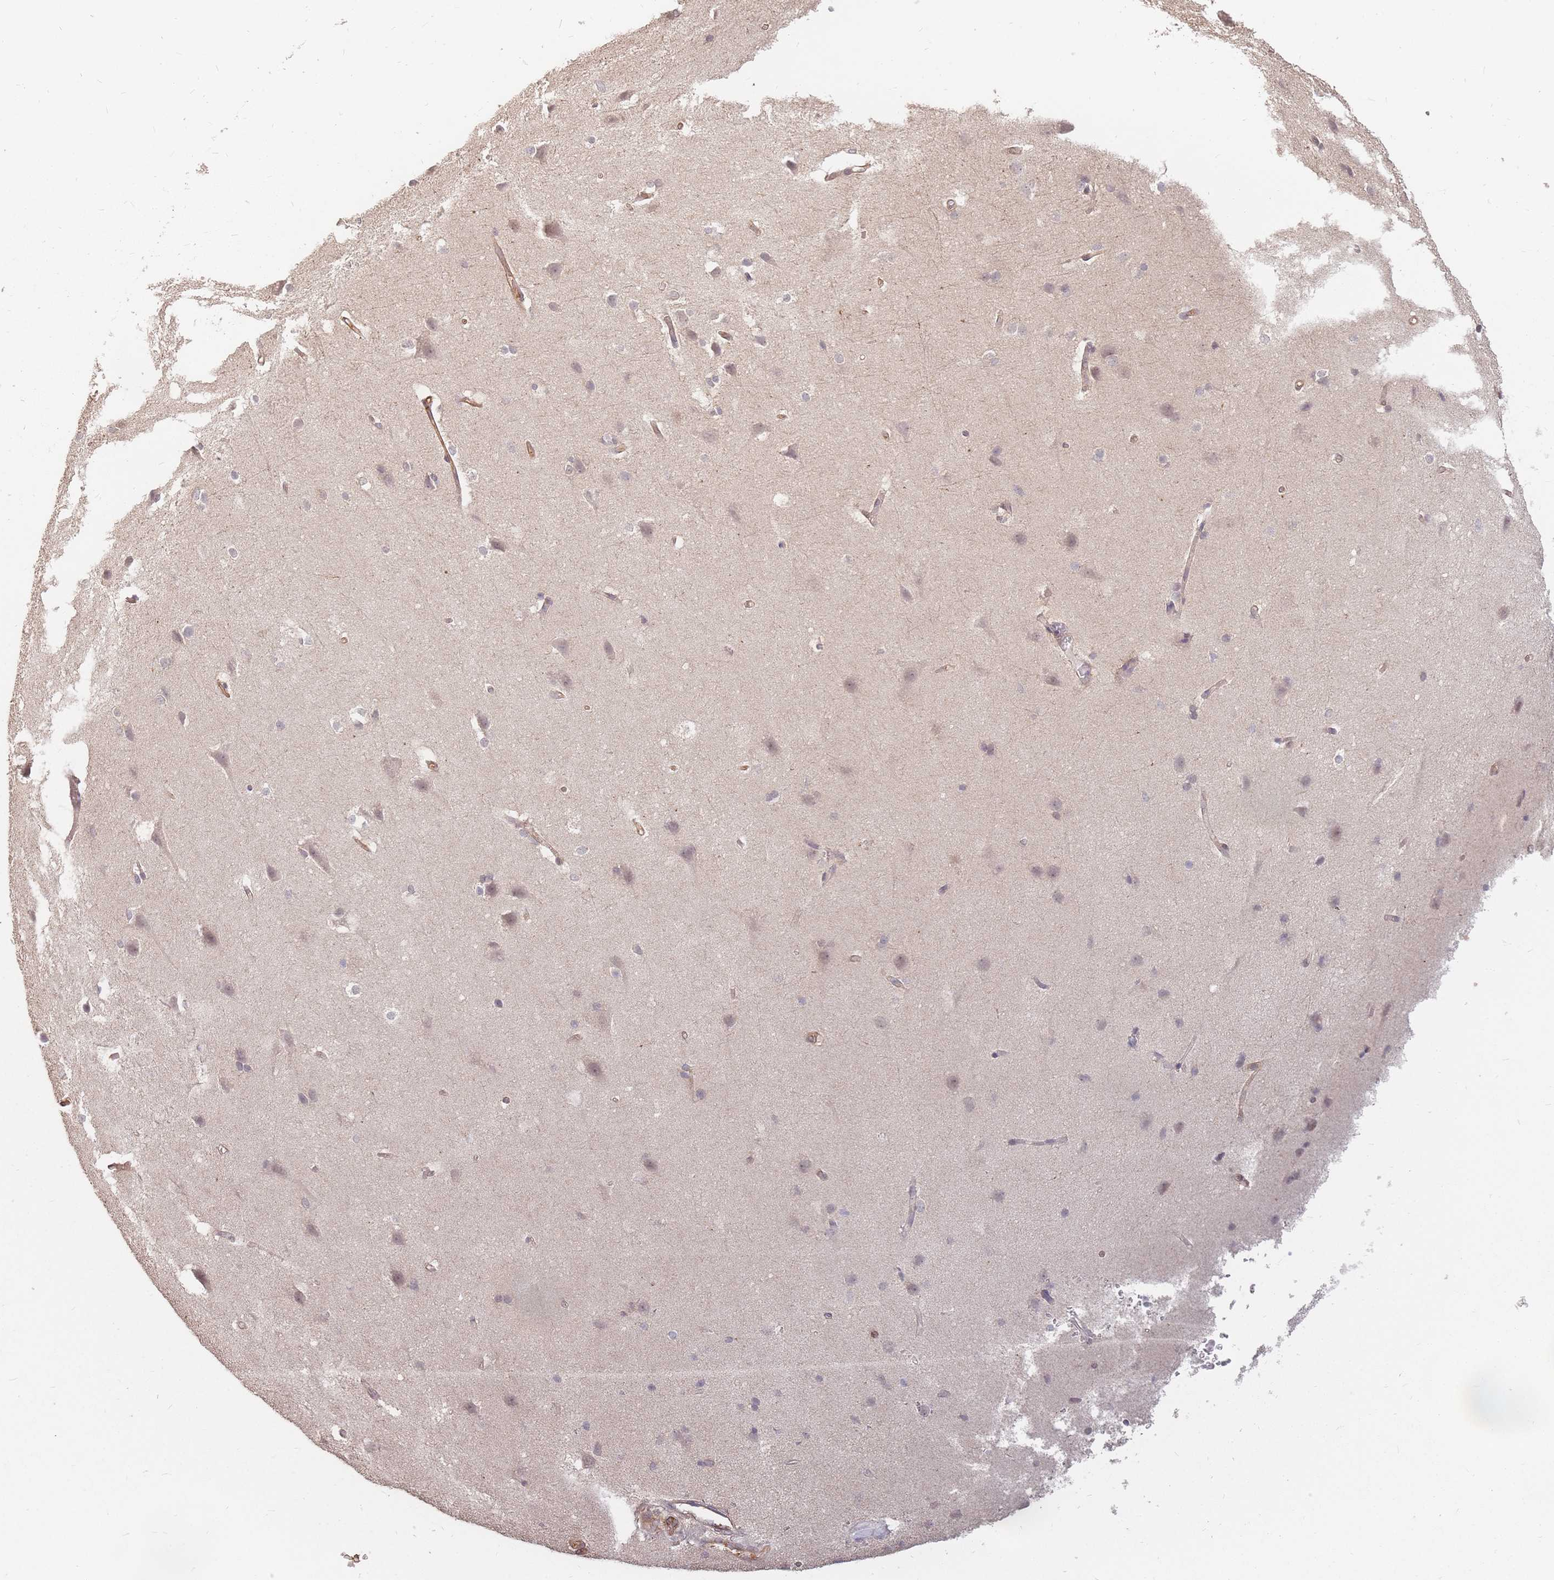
{"staining": {"intensity": "moderate", "quantity": ">75%", "location": "cytoplasmic/membranous"}, "tissue": "cerebral cortex", "cell_type": "Endothelial cells", "image_type": "normal", "snomed": [{"axis": "morphology", "description": "Normal tissue, NOS"}, {"axis": "topography", "description": "Cerebral cortex"}], "caption": "IHC image of unremarkable cerebral cortex stained for a protein (brown), which demonstrates medium levels of moderate cytoplasmic/membranous expression in approximately >75% of endothelial cells.", "gene": "PLS3", "patient": {"sex": "male", "age": 37}}